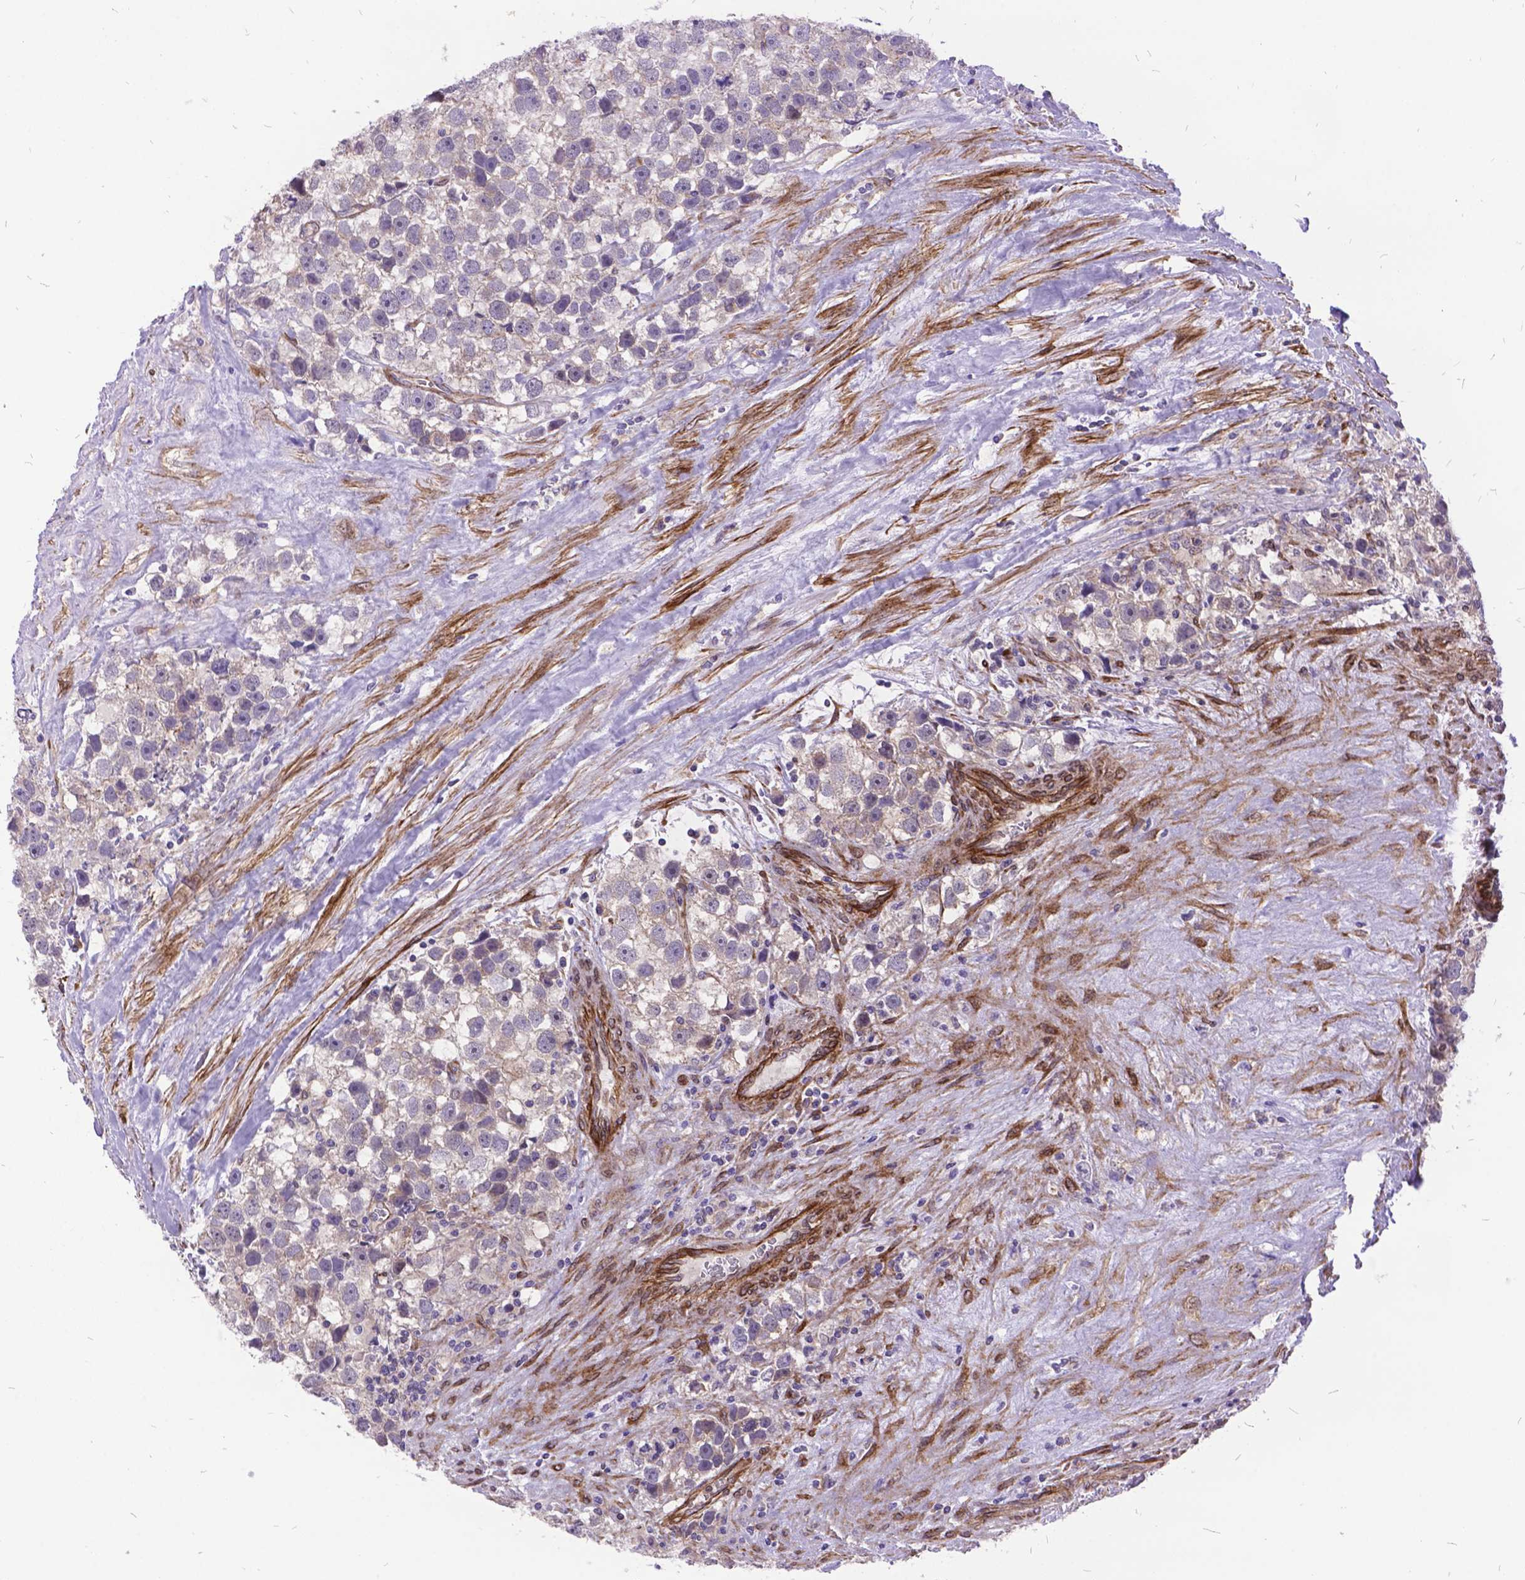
{"staining": {"intensity": "negative", "quantity": "none", "location": "none"}, "tissue": "testis cancer", "cell_type": "Tumor cells", "image_type": "cancer", "snomed": [{"axis": "morphology", "description": "Seminoma, NOS"}, {"axis": "topography", "description": "Testis"}], "caption": "Tumor cells are negative for brown protein staining in testis cancer (seminoma).", "gene": "GRB7", "patient": {"sex": "male", "age": 43}}